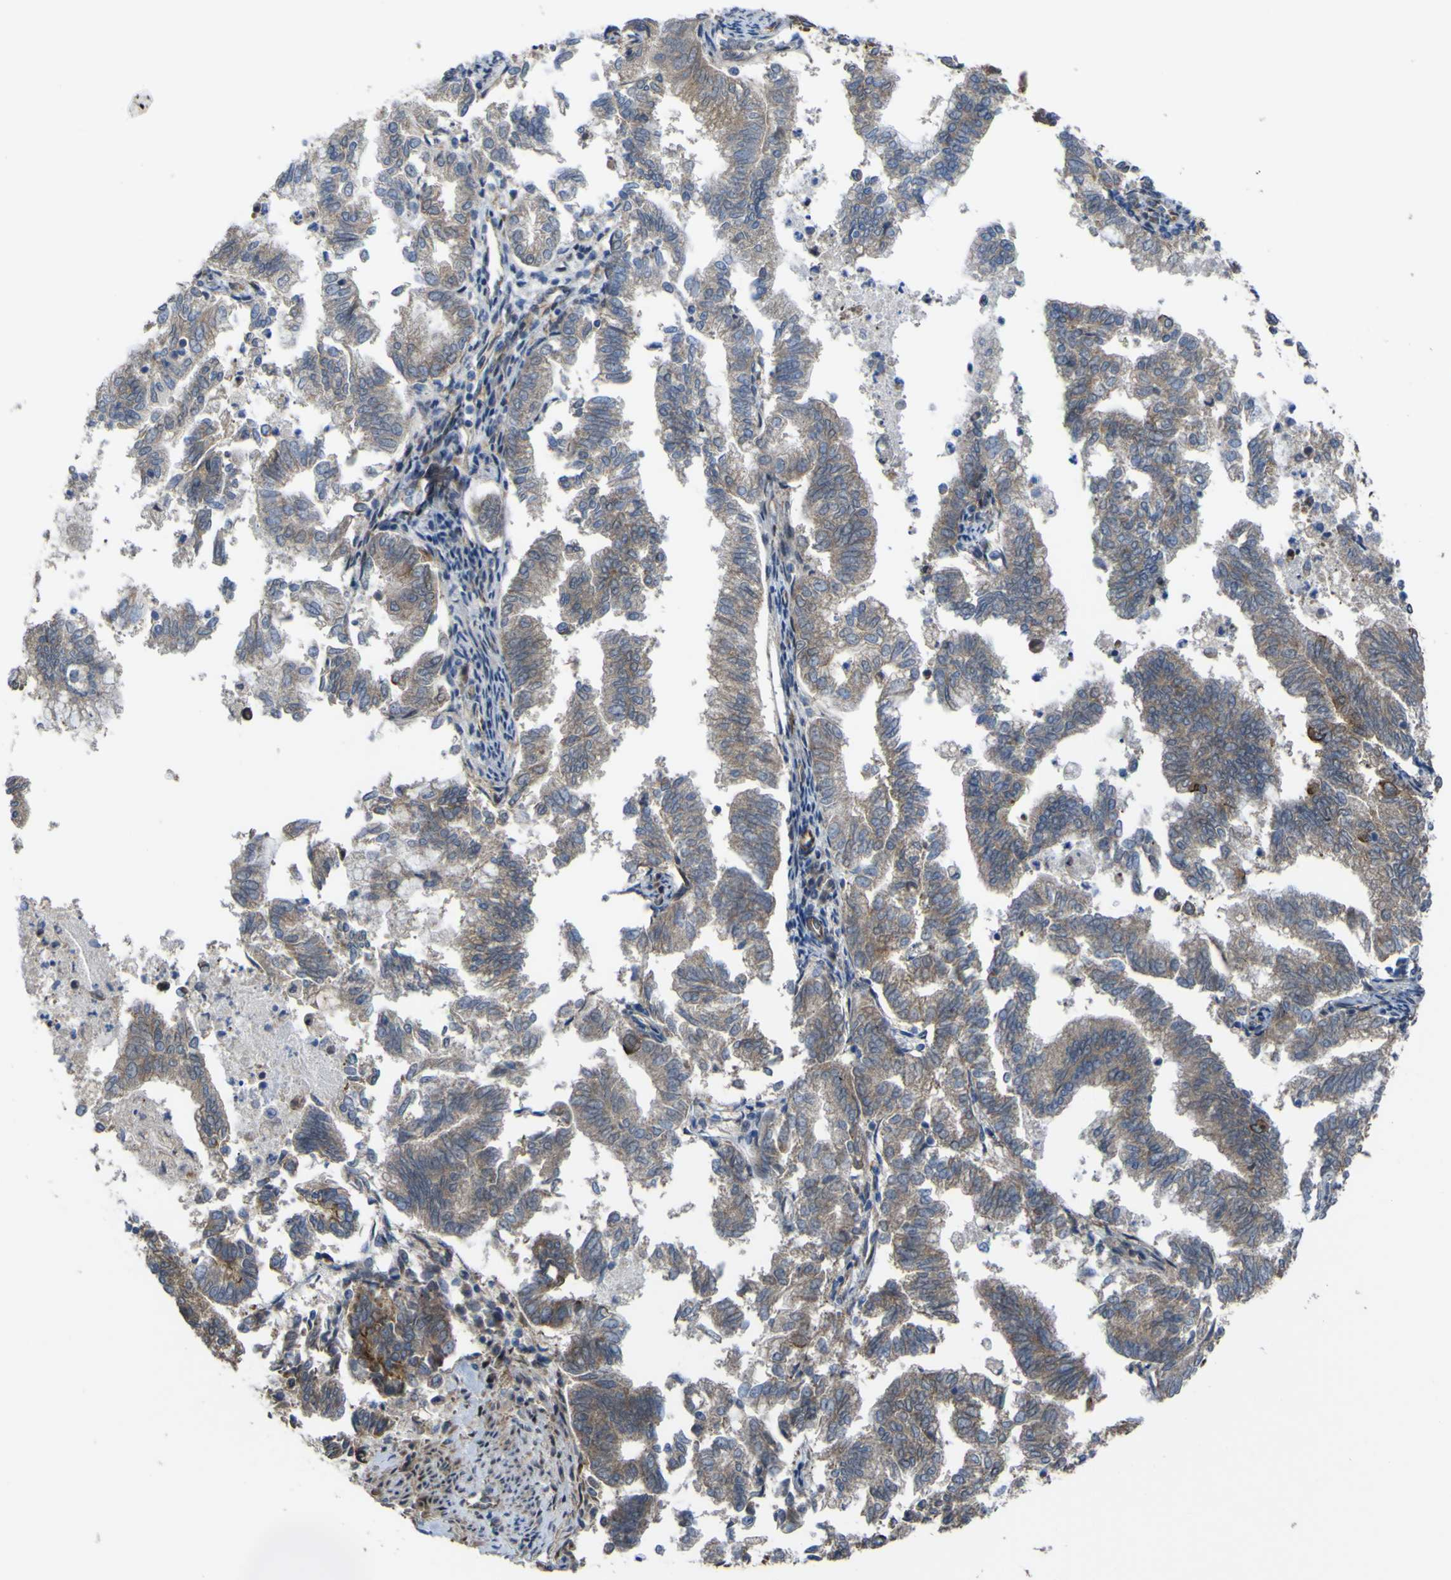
{"staining": {"intensity": "weak", "quantity": "<25%", "location": "cytoplasmic/membranous"}, "tissue": "endometrial cancer", "cell_type": "Tumor cells", "image_type": "cancer", "snomed": [{"axis": "morphology", "description": "Necrosis, NOS"}, {"axis": "morphology", "description": "Adenocarcinoma, NOS"}, {"axis": "topography", "description": "Endometrium"}], "caption": "Immunohistochemistry of human endometrial adenocarcinoma shows no expression in tumor cells.", "gene": "FBXO30", "patient": {"sex": "female", "age": 79}}